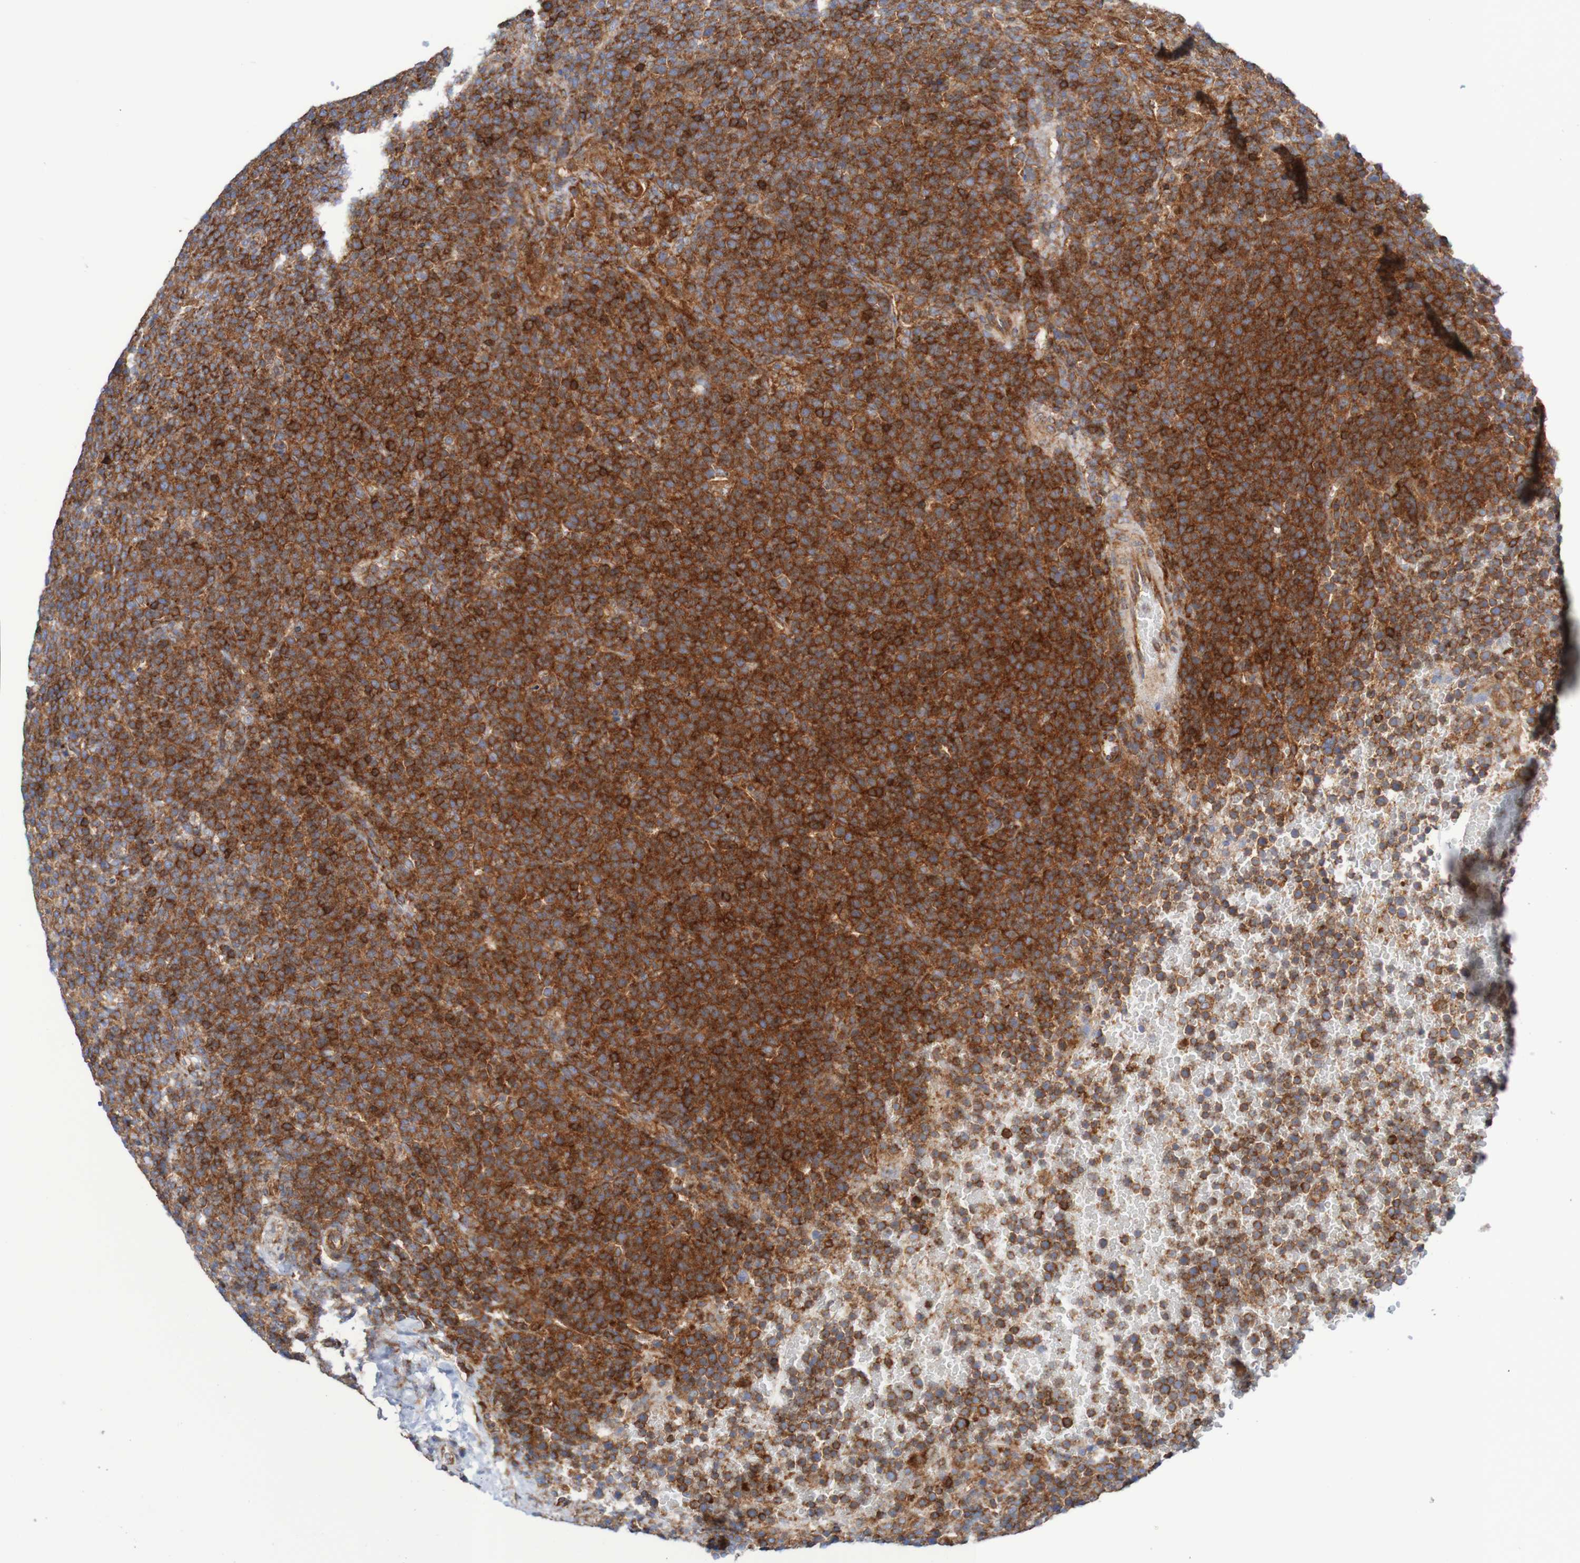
{"staining": {"intensity": "strong", "quantity": ">75%", "location": "cytoplasmic/membranous"}, "tissue": "lymphoma", "cell_type": "Tumor cells", "image_type": "cancer", "snomed": [{"axis": "morphology", "description": "Malignant lymphoma, non-Hodgkin's type, High grade"}, {"axis": "topography", "description": "Lymph node"}], "caption": "Strong cytoplasmic/membranous expression is seen in approximately >75% of tumor cells in malignant lymphoma, non-Hodgkin's type (high-grade). (DAB IHC, brown staining for protein, blue staining for nuclei).", "gene": "FXR2", "patient": {"sex": "male", "age": 61}}